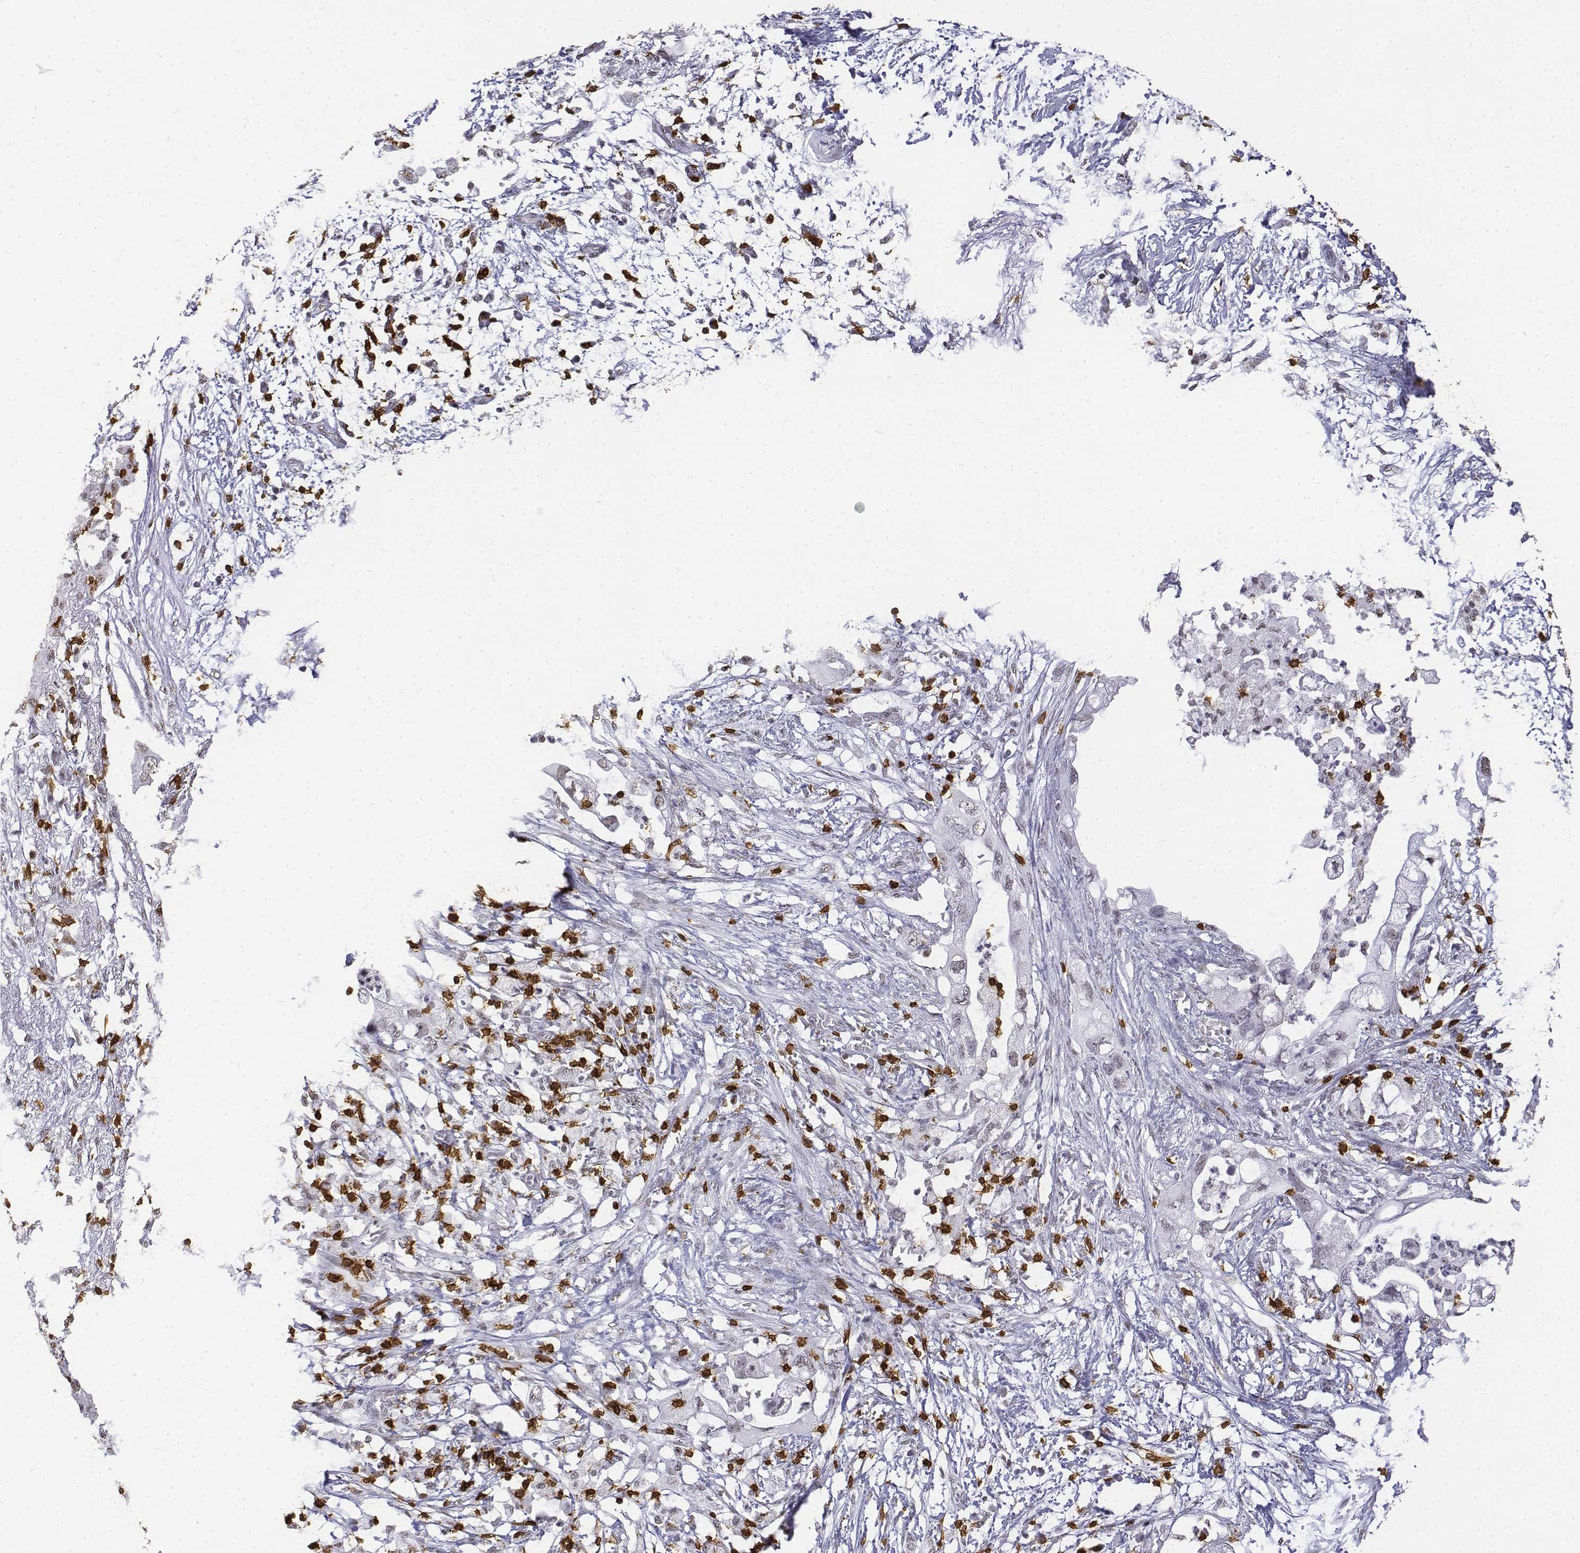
{"staining": {"intensity": "negative", "quantity": "none", "location": "none"}, "tissue": "pancreatic cancer", "cell_type": "Tumor cells", "image_type": "cancer", "snomed": [{"axis": "morphology", "description": "Adenocarcinoma, NOS"}, {"axis": "topography", "description": "Pancreas"}], "caption": "Tumor cells show no significant expression in pancreatic adenocarcinoma.", "gene": "CD3E", "patient": {"sex": "female", "age": 72}}